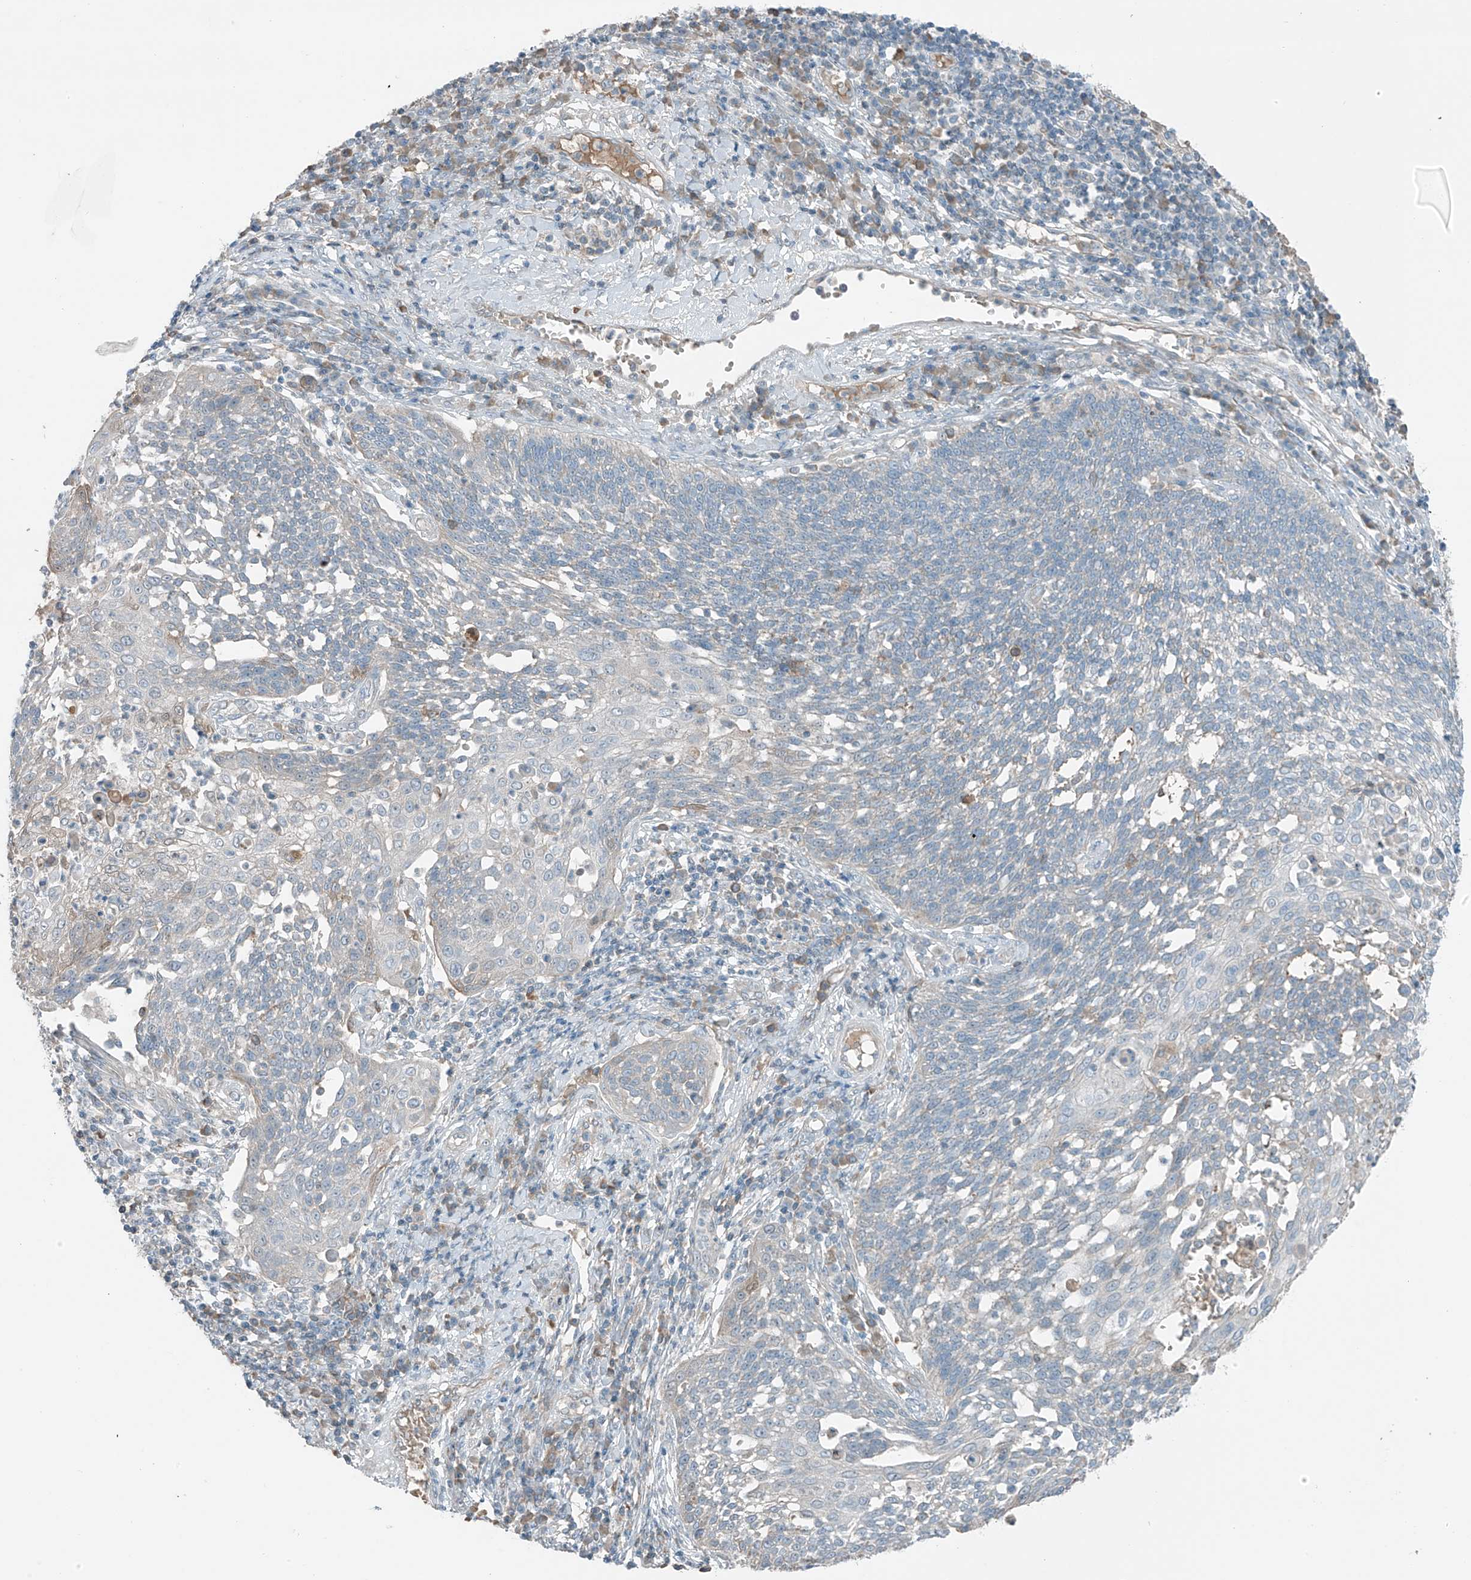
{"staining": {"intensity": "negative", "quantity": "none", "location": "none"}, "tissue": "cervical cancer", "cell_type": "Tumor cells", "image_type": "cancer", "snomed": [{"axis": "morphology", "description": "Squamous cell carcinoma, NOS"}, {"axis": "topography", "description": "Cervix"}], "caption": "An IHC micrograph of cervical squamous cell carcinoma is shown. There is no staining in tumor cells of cervical squamous cell carcinoma.", "gene": "FAM131C", "patient": {"sex": "female", "age": 34}}